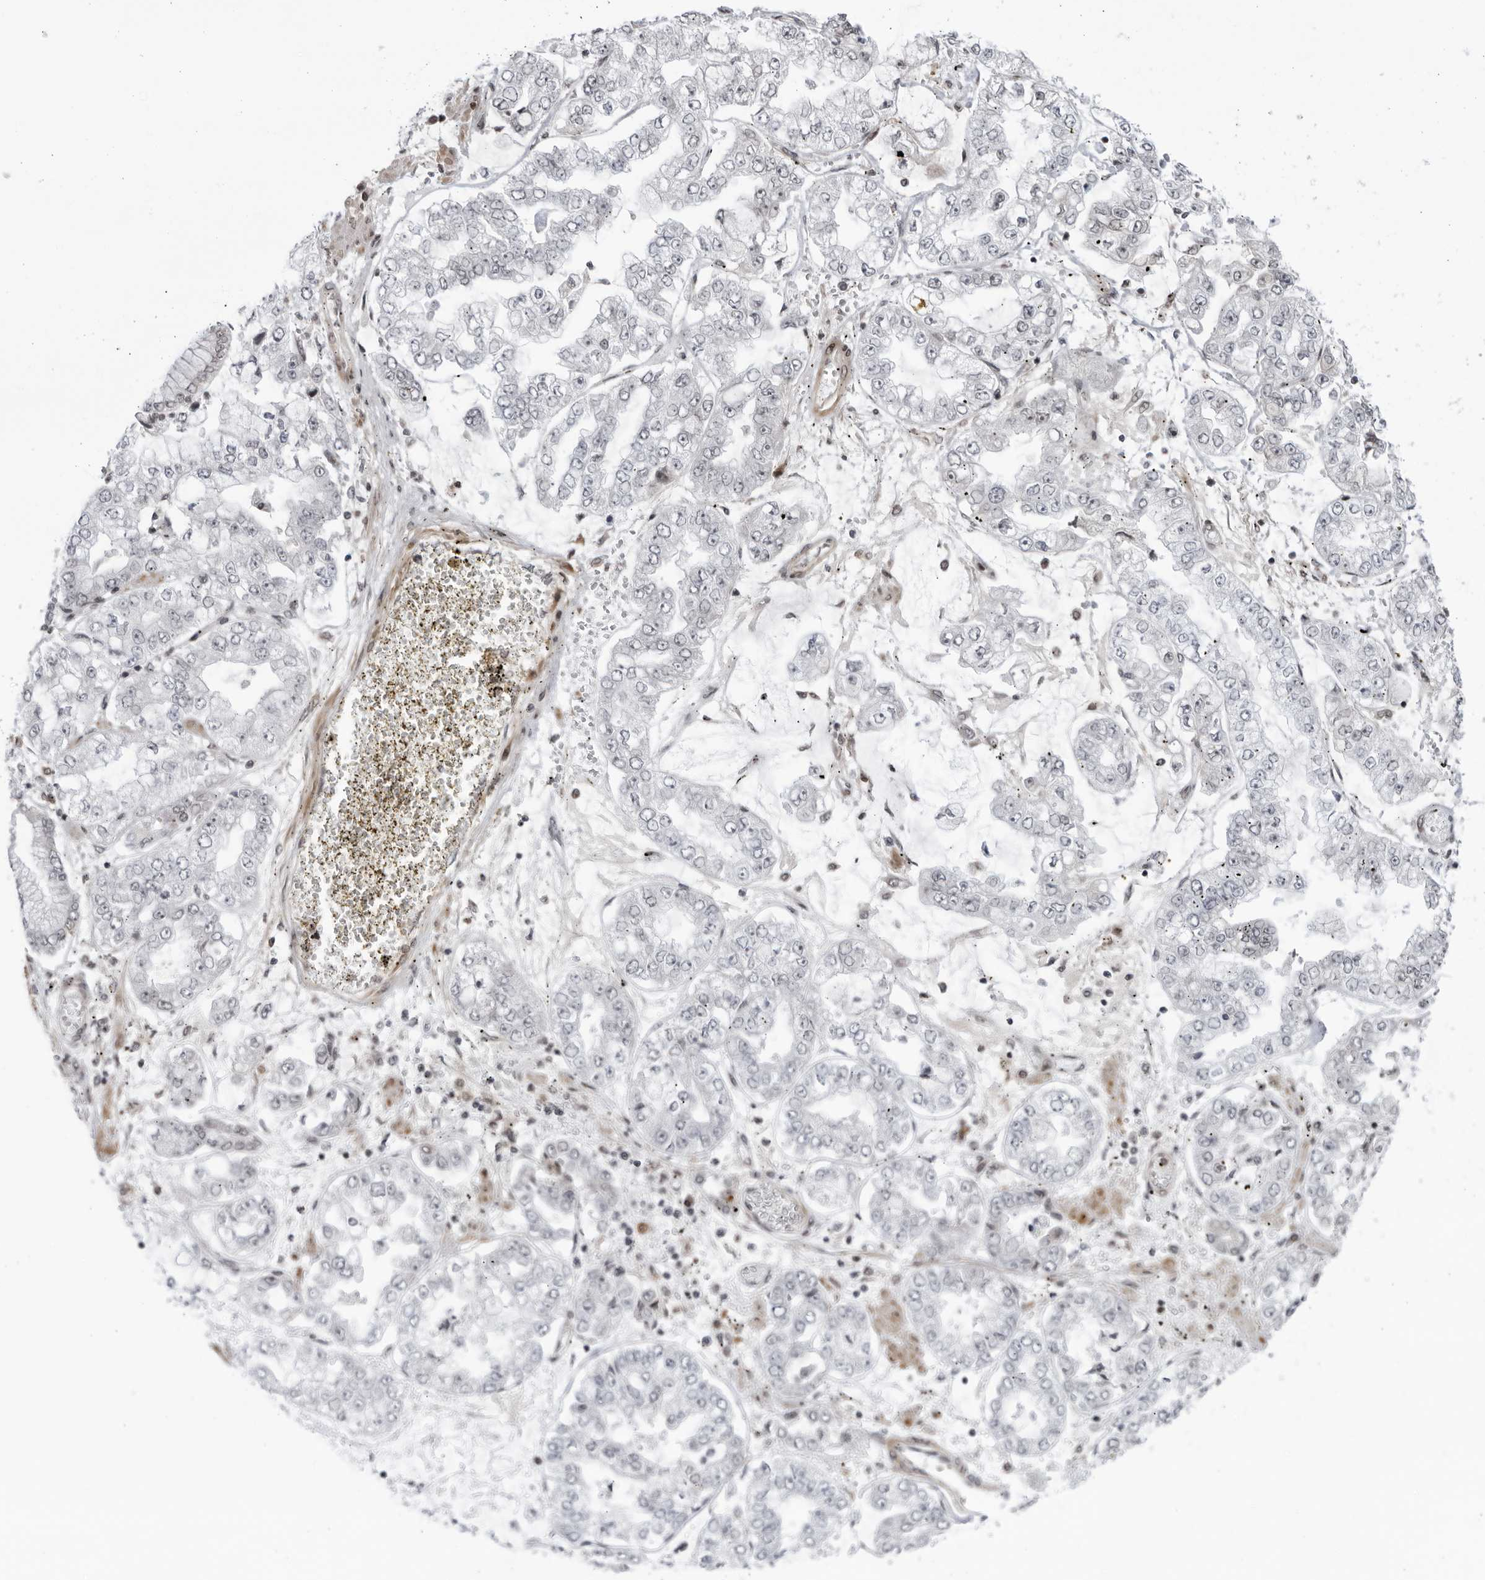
{"staining": {"intensity": "negative", "quantity": "none", "location": "none"}, "tissue": "stomach cancer", "cell_type": "Tumor cells", "image_type": "cancer", "snomed": [{"axis": "morphology", "description": "Adenocarcinoma, NOS"}, {"axis": "topography", "description": "Stomach"}], "caption": "Stomach cancer (adenocarcinoma) was stained to show a protein in brown. There is no significant positivity in tumor cells.", "gene": "DTL", "patient": {"sex": "male", "age": 76}}